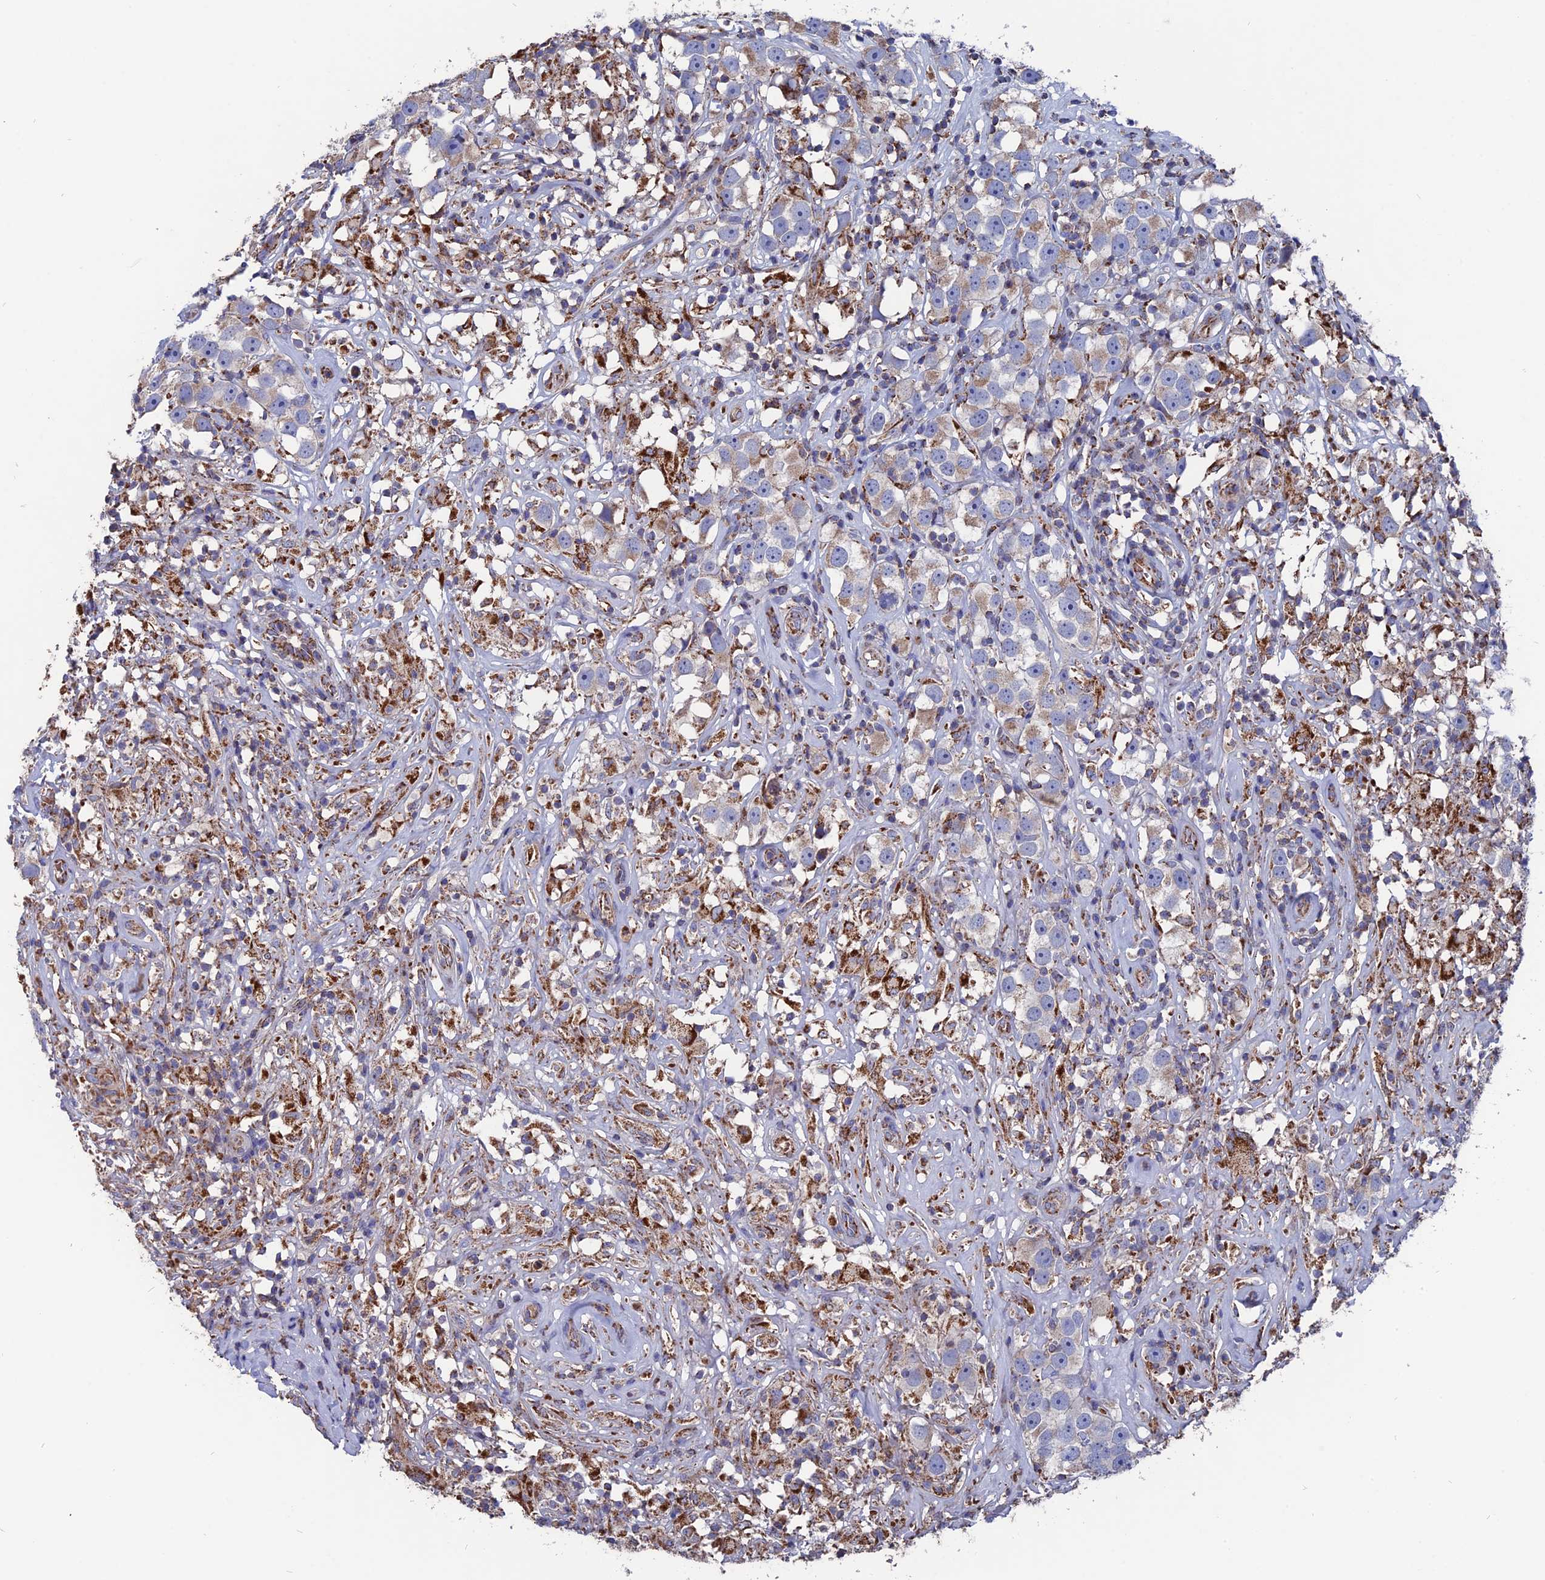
{"staining": {"intensity": "weak", "quantity": "25%-75%", "location": "cytoplasmic/membranous"}, "tissue": "testis cancer", "cell_type": "Tumor cells", "image_type": "cancer", "snomed": [{"axis": "morphology", "description": "Seminoma, NOS"}, {"axis": "topography", "description": "Testis"}], "caption": "Seminoma (testis) stained with a brown dye reveals weak cytoplasmic/membranous positive staining in about 25%-75% of tumor cells.", "gene": "TGFA", "patient": {"sex": "male", "age": 49}}